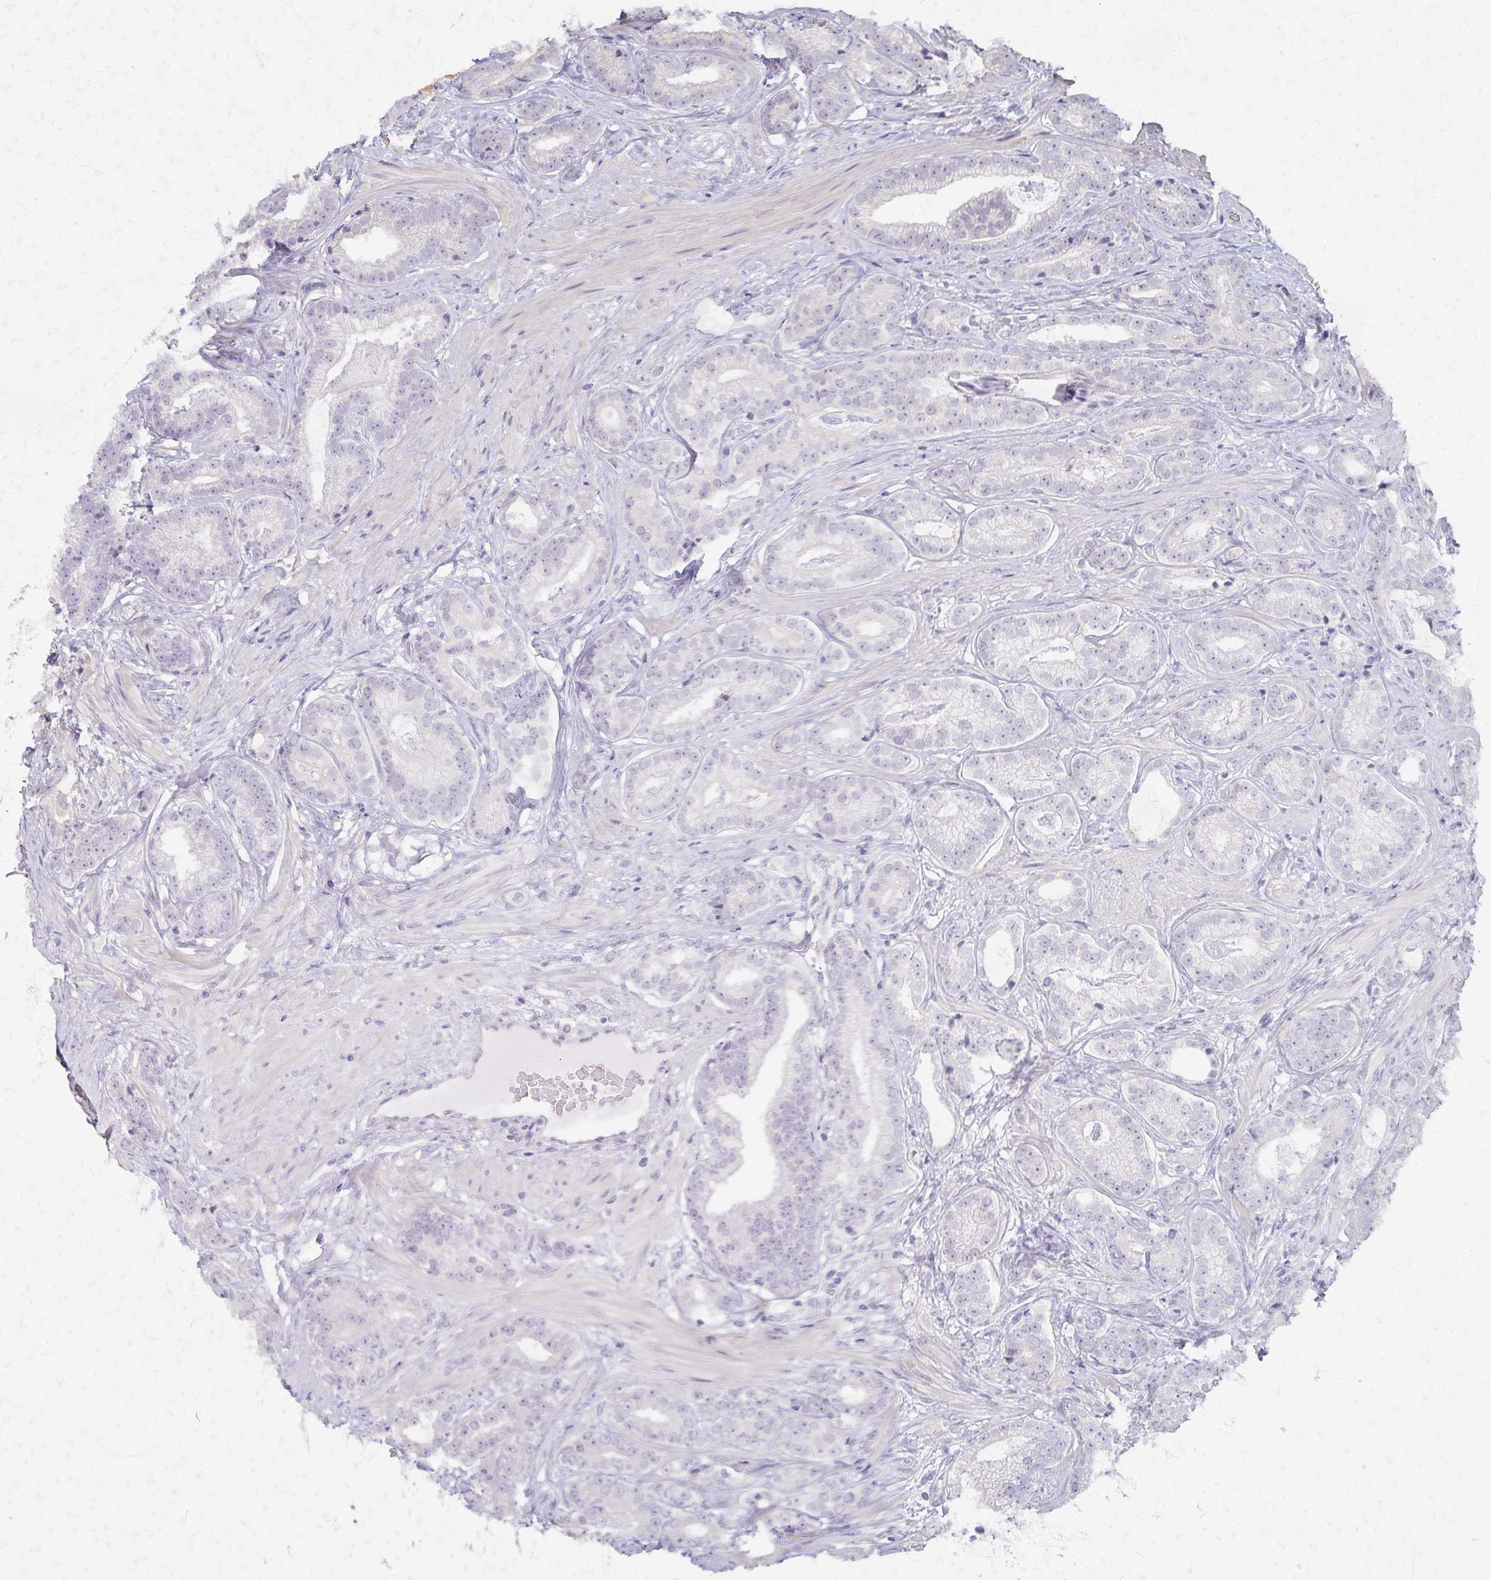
{"staining": {"intensity": "negative", "quantity": "none", "location": "none"}, "tissue": "prostate cancer", "cell_type": "Tumor cells", "image_type": "cancer", "snomed": [{"axis": "morphology", "description": "Adenocarcinoma, Low grade"}, {"axis": "topography", "description": "Prostate"}], "caption": "Human prostate cancer stained for a protein using immunohistochemistry (IHC) exhibits no staining in tumor cells.", "gene": "KISS1", "patient": {"sex": "male", "age": 61}}